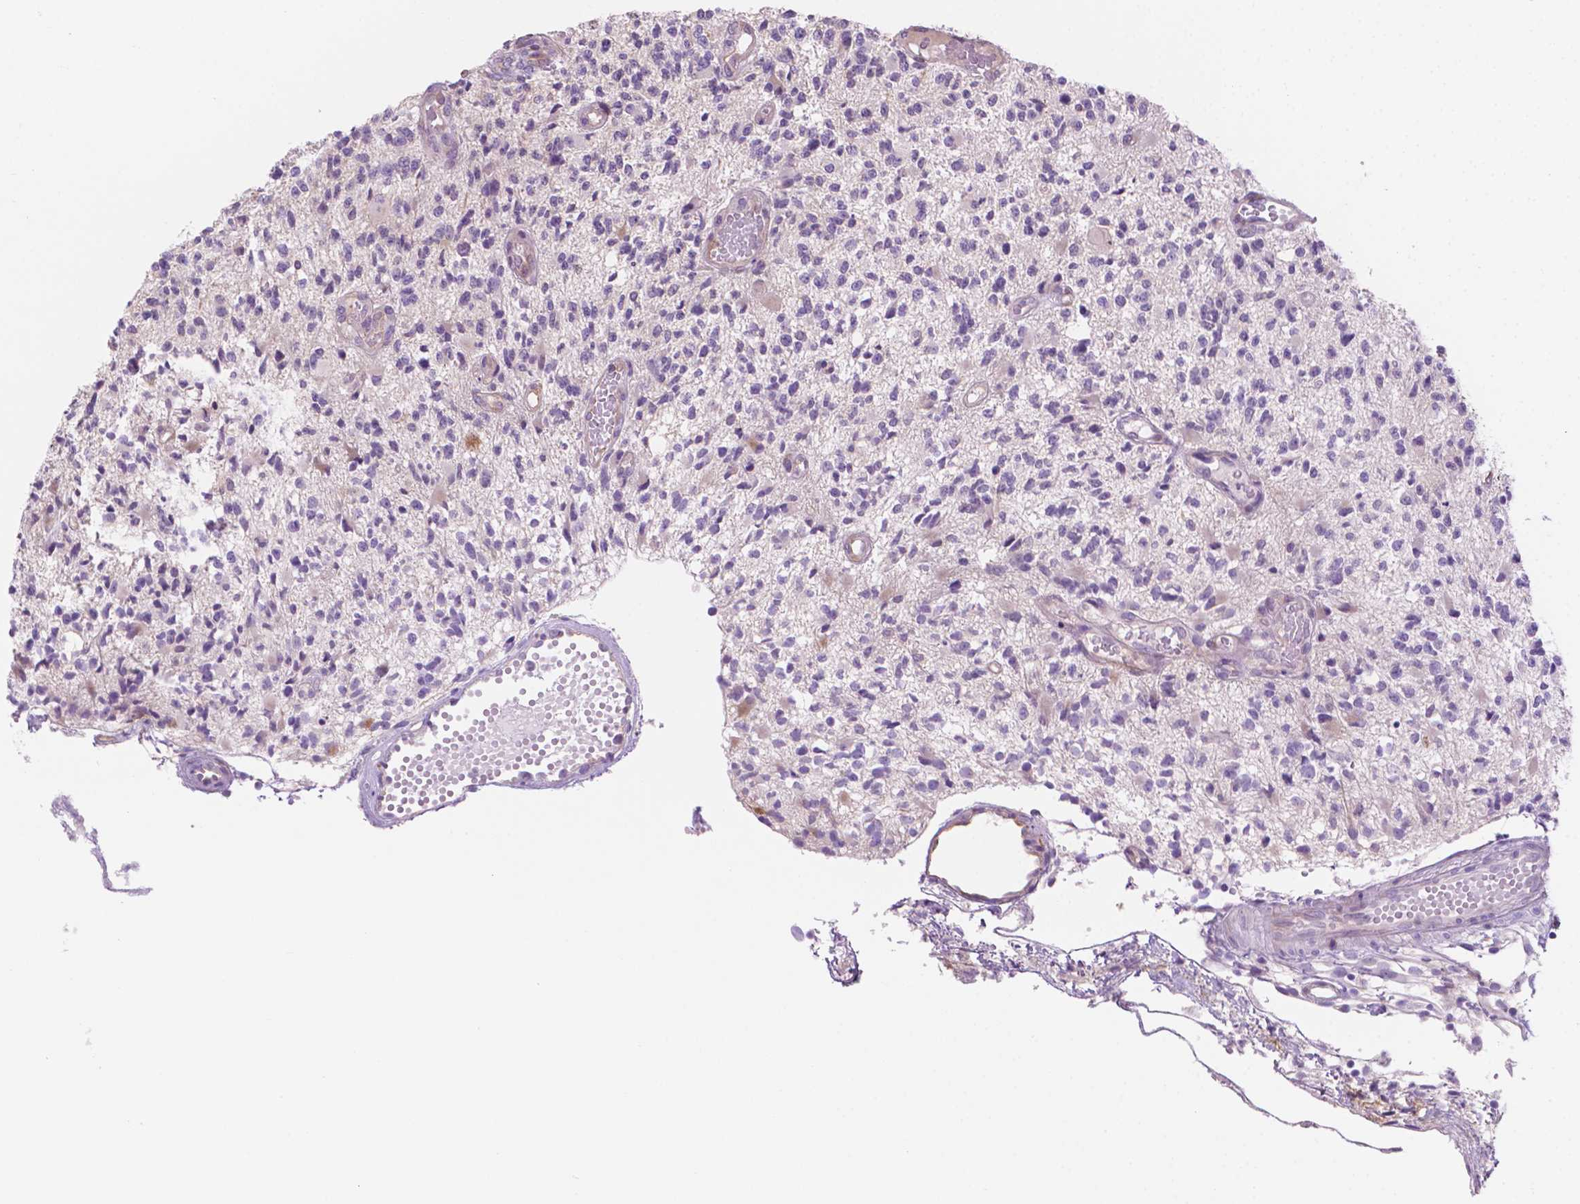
{"staining": {"intensity": "negative", "quantity": "none", "location": "none"}, "tissue": "glioma", "cell_type": "Tumor cells", "image_type": "cancer", "snomed": [{"axis": "morphology", "description": "Glioma, malignant, High grade"}, {"axis": "topography", "description": "Brain"}], "caption": "DAB (3,3'-diaminobenzidine) immunohistochemical staining of malignant glioma (high-grade) demonstrates no significant staining in tumor cells. (Stains: DAB IHC with hematoxylin counter stain, Microscopy: brightfield microscopy at high magnification).", "gene": "EPPK1", "patient": {"sex": "female", "age": 63}}